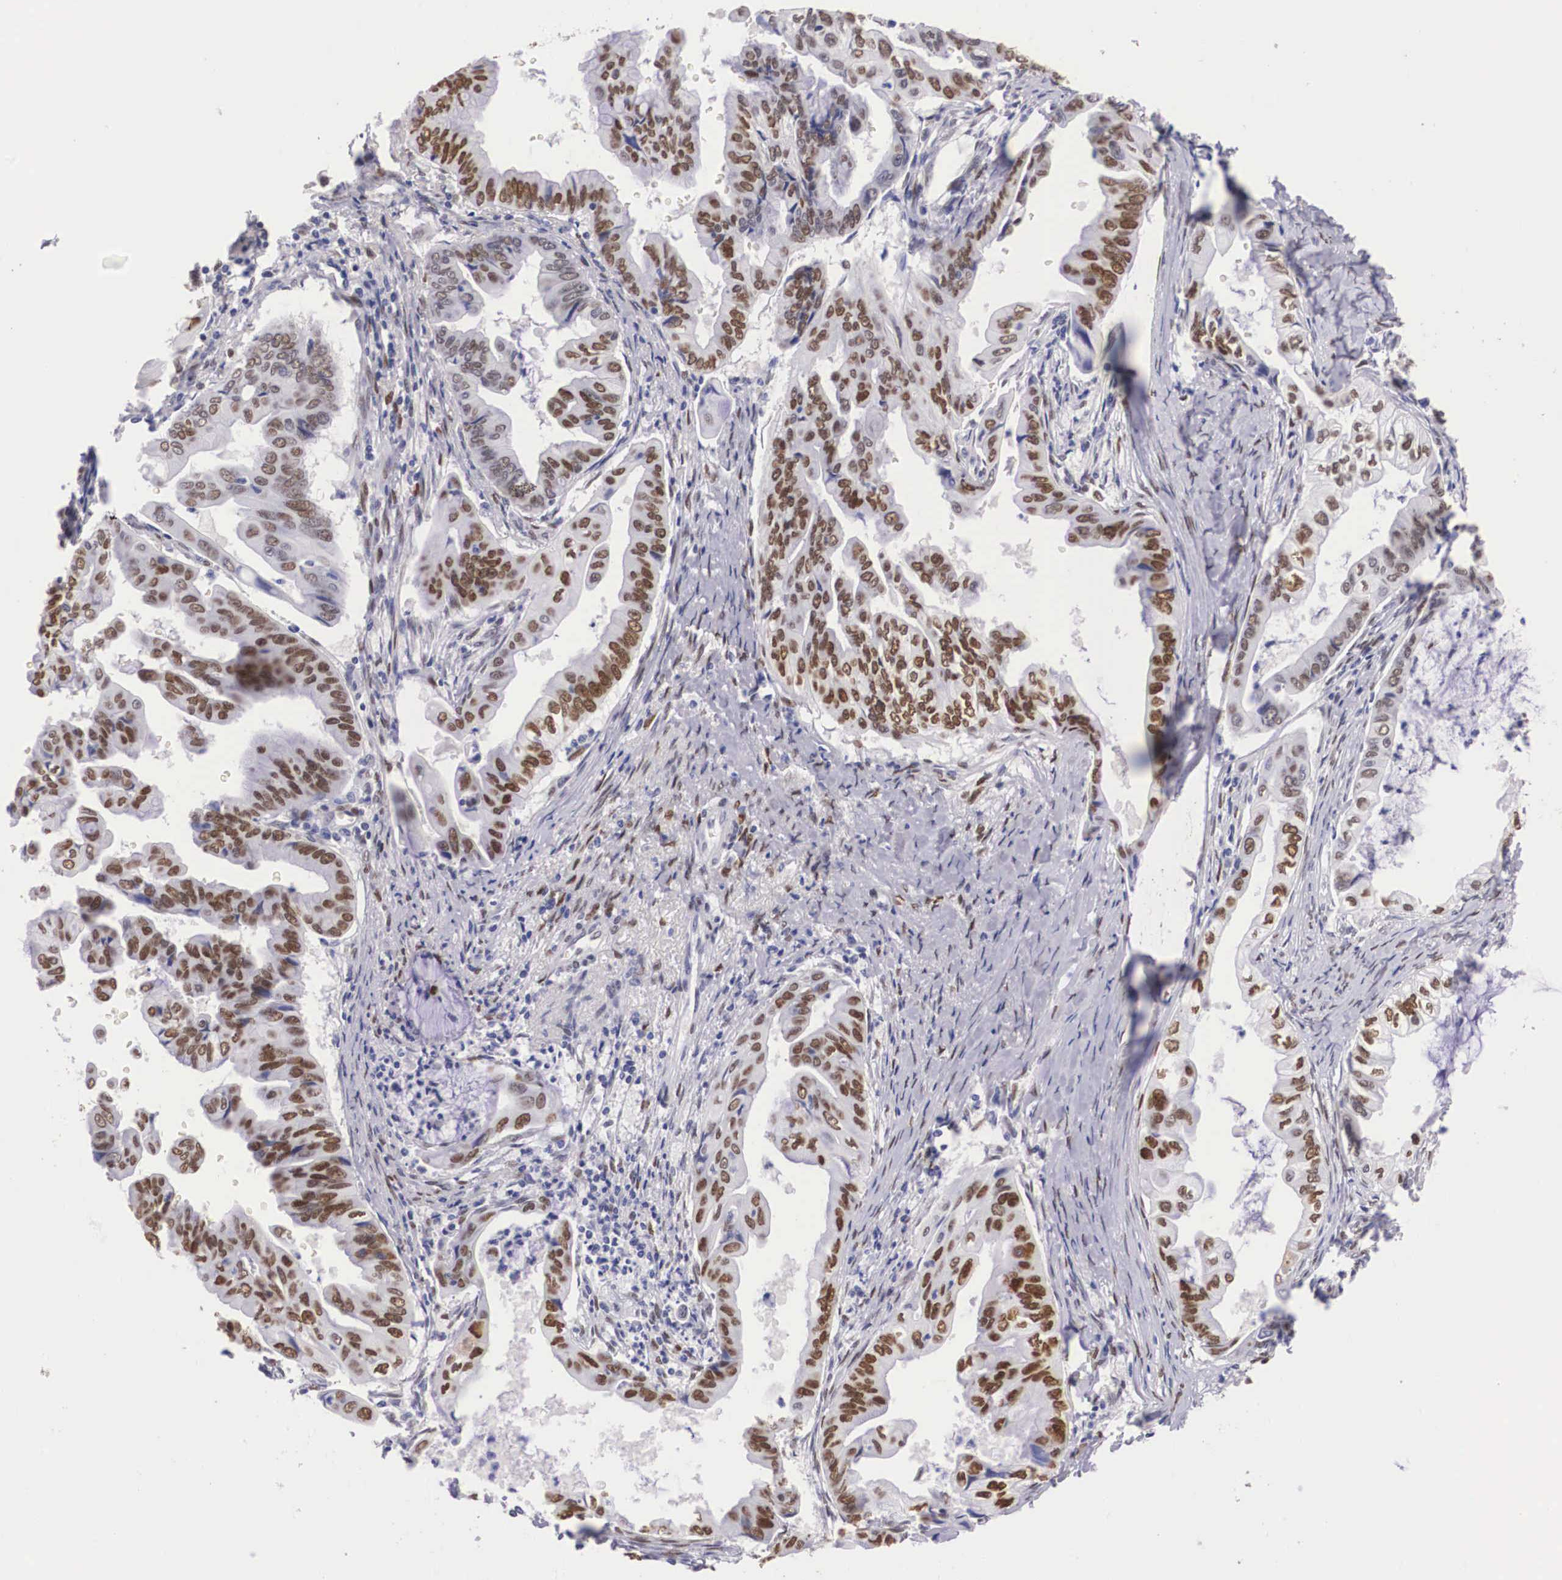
{"staining": {"intensity": "moderate", "quantity": "25%-75%", "location": "nuclear"}, "tissue": "stomach cancer", "cell_type": "Tumor cells", "image_type": "cancer", "snomed": [{"axis": "morphology", "description": "Adenocarcinoma, NOS"}, {"axis": "topography", "description": "Stomach, upper"}], "caption": "Moderate nuclear protein positivity is seen in approximately 25%-75% of tumor cells in stomach cancer.", "gene": "KHDRBS3", "patient": {"sex": "male", "age": 80}}